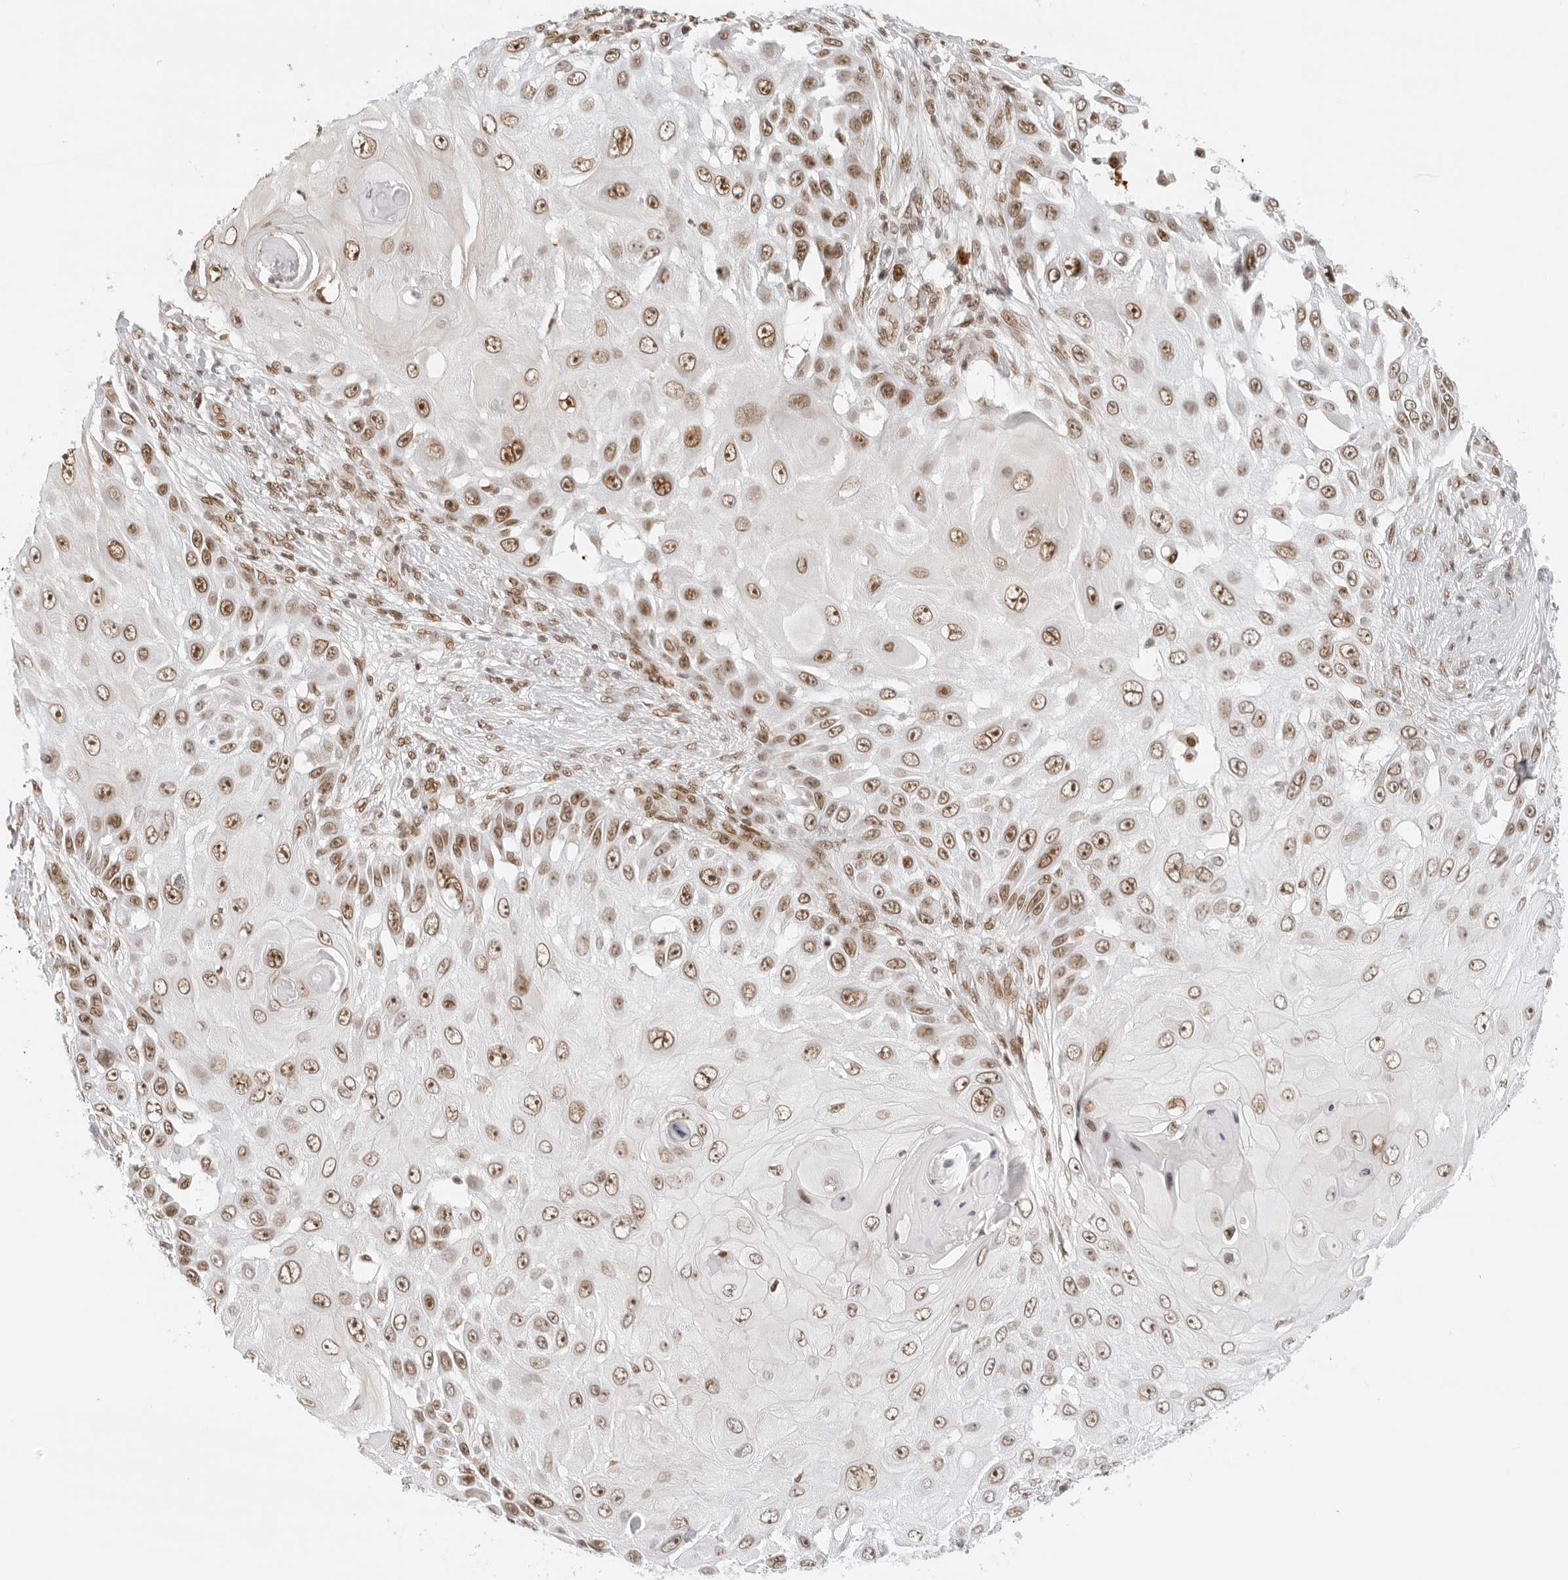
{"staining": {"intensity": "moderate", "quantity": "25%-75%", "location": "nuclear"}, "tissue": "skin cancer", "cell_type": "Tumor cells", "image_type": "cancer", "snomed": [{"axis": "morphology", "description": "Squamous cell carcinoma, NOS"}, {"axis": "topography", "description": "Skin"}], "caption": "About 25%-75% of tumor cells in skin cancer reveal moderate nuclear protein expression as visualized by brown immunohistochemical staining.", "gene": "RCC1", "patient": {"sex": "female", "age": 44}}